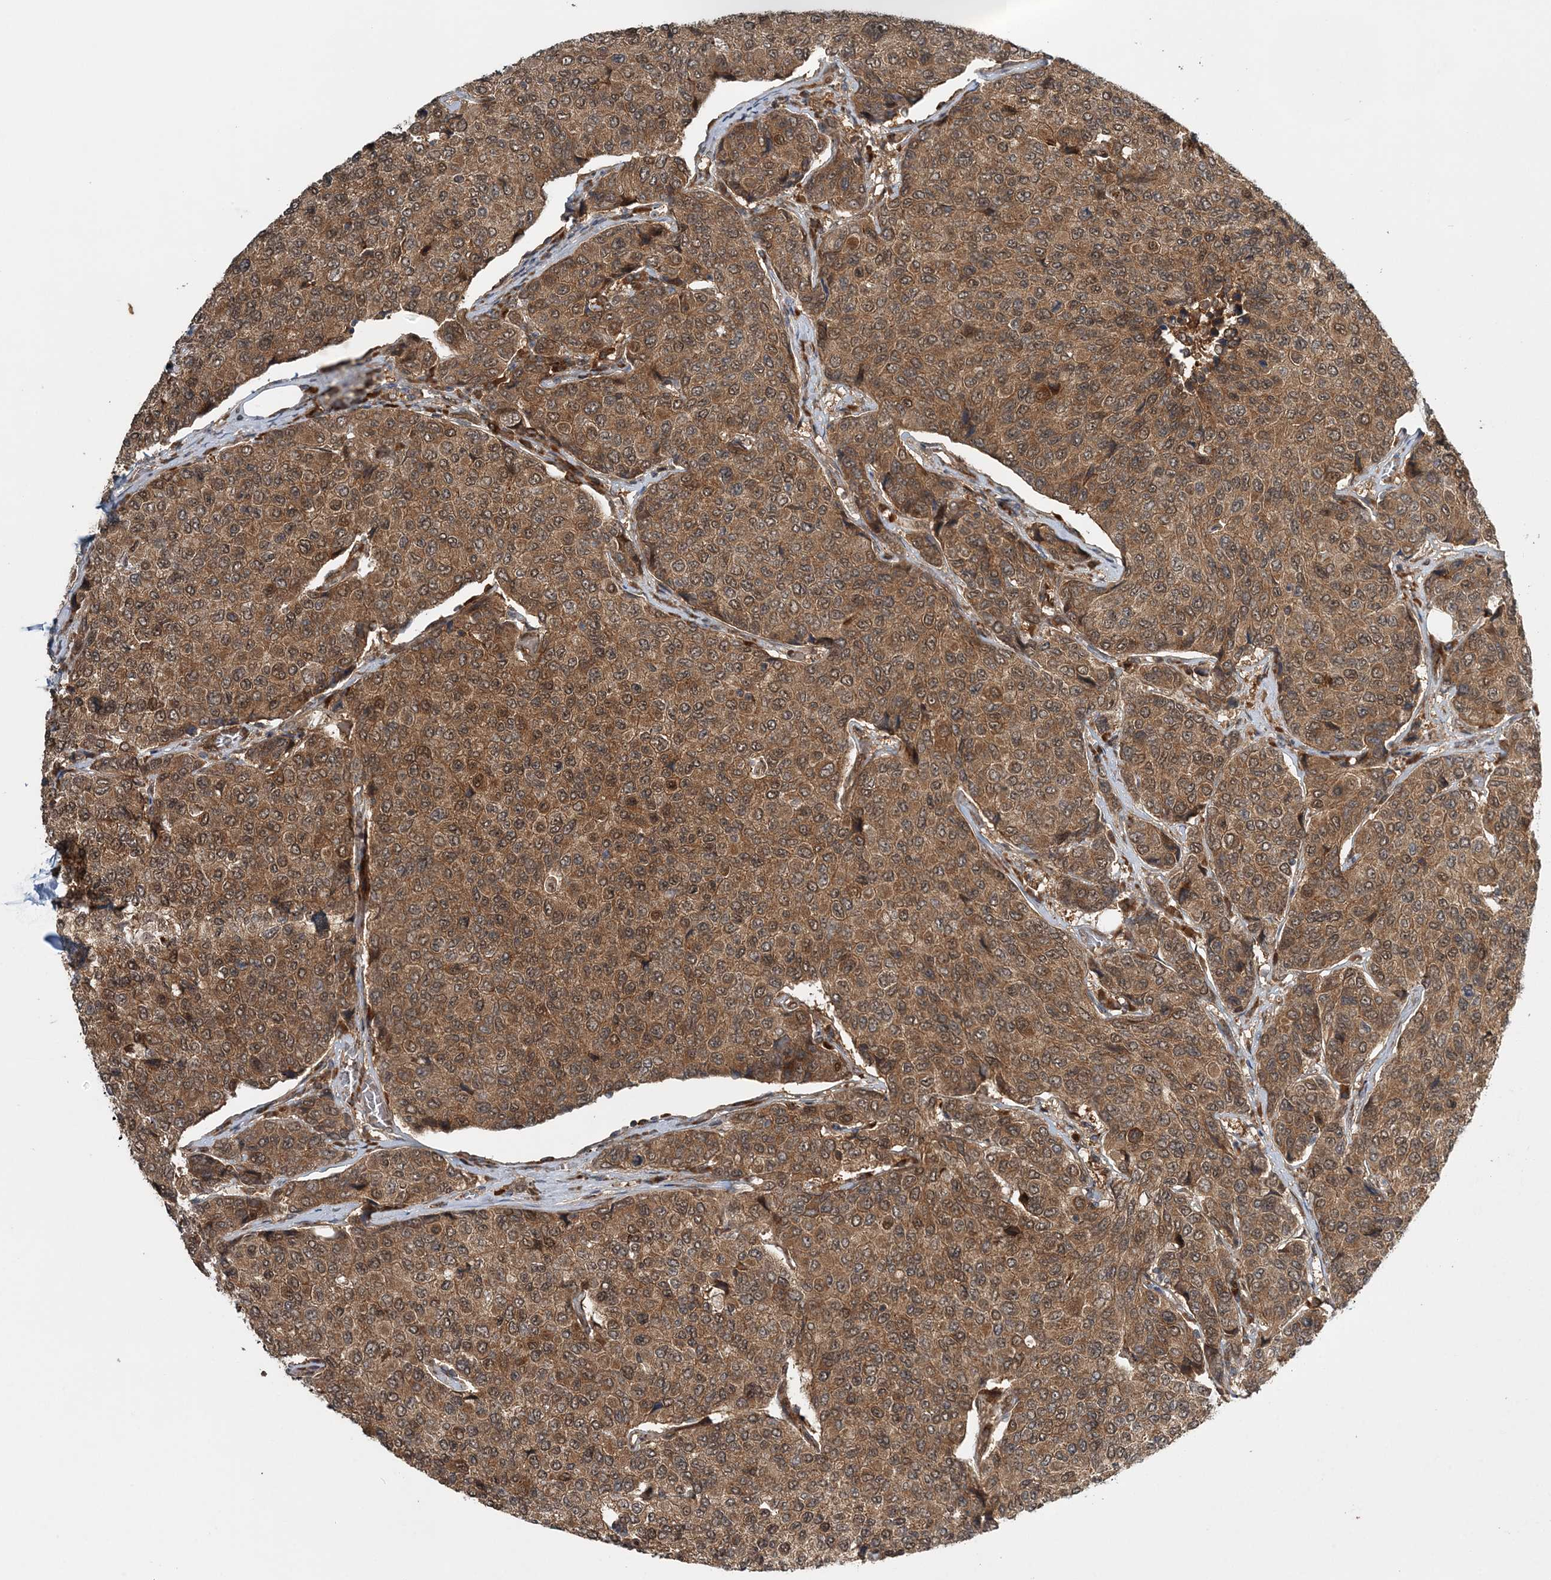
{"staining": {"intensity": "moderate", "quantity": ">75%", "location": "cytoplasmic/membranous"}, "tissue": "breast cancer", "cell_type": "Tumor cells", "image_type": "cancer", "snomed": [{"axis": "morphology", "description": "Duct carcinoma"}, {"axis": "topography", "description": "Breast"}], "caption": "There is medium levels of moderate cytoplasmic/membranous staining in tumor cells of breast cancer (invasive ductal carcinoma), as demonstrated by immunohistochemical staining (brown color).", "gene": "UBTD2", "patient": {"sex": "female", "age": 55}}